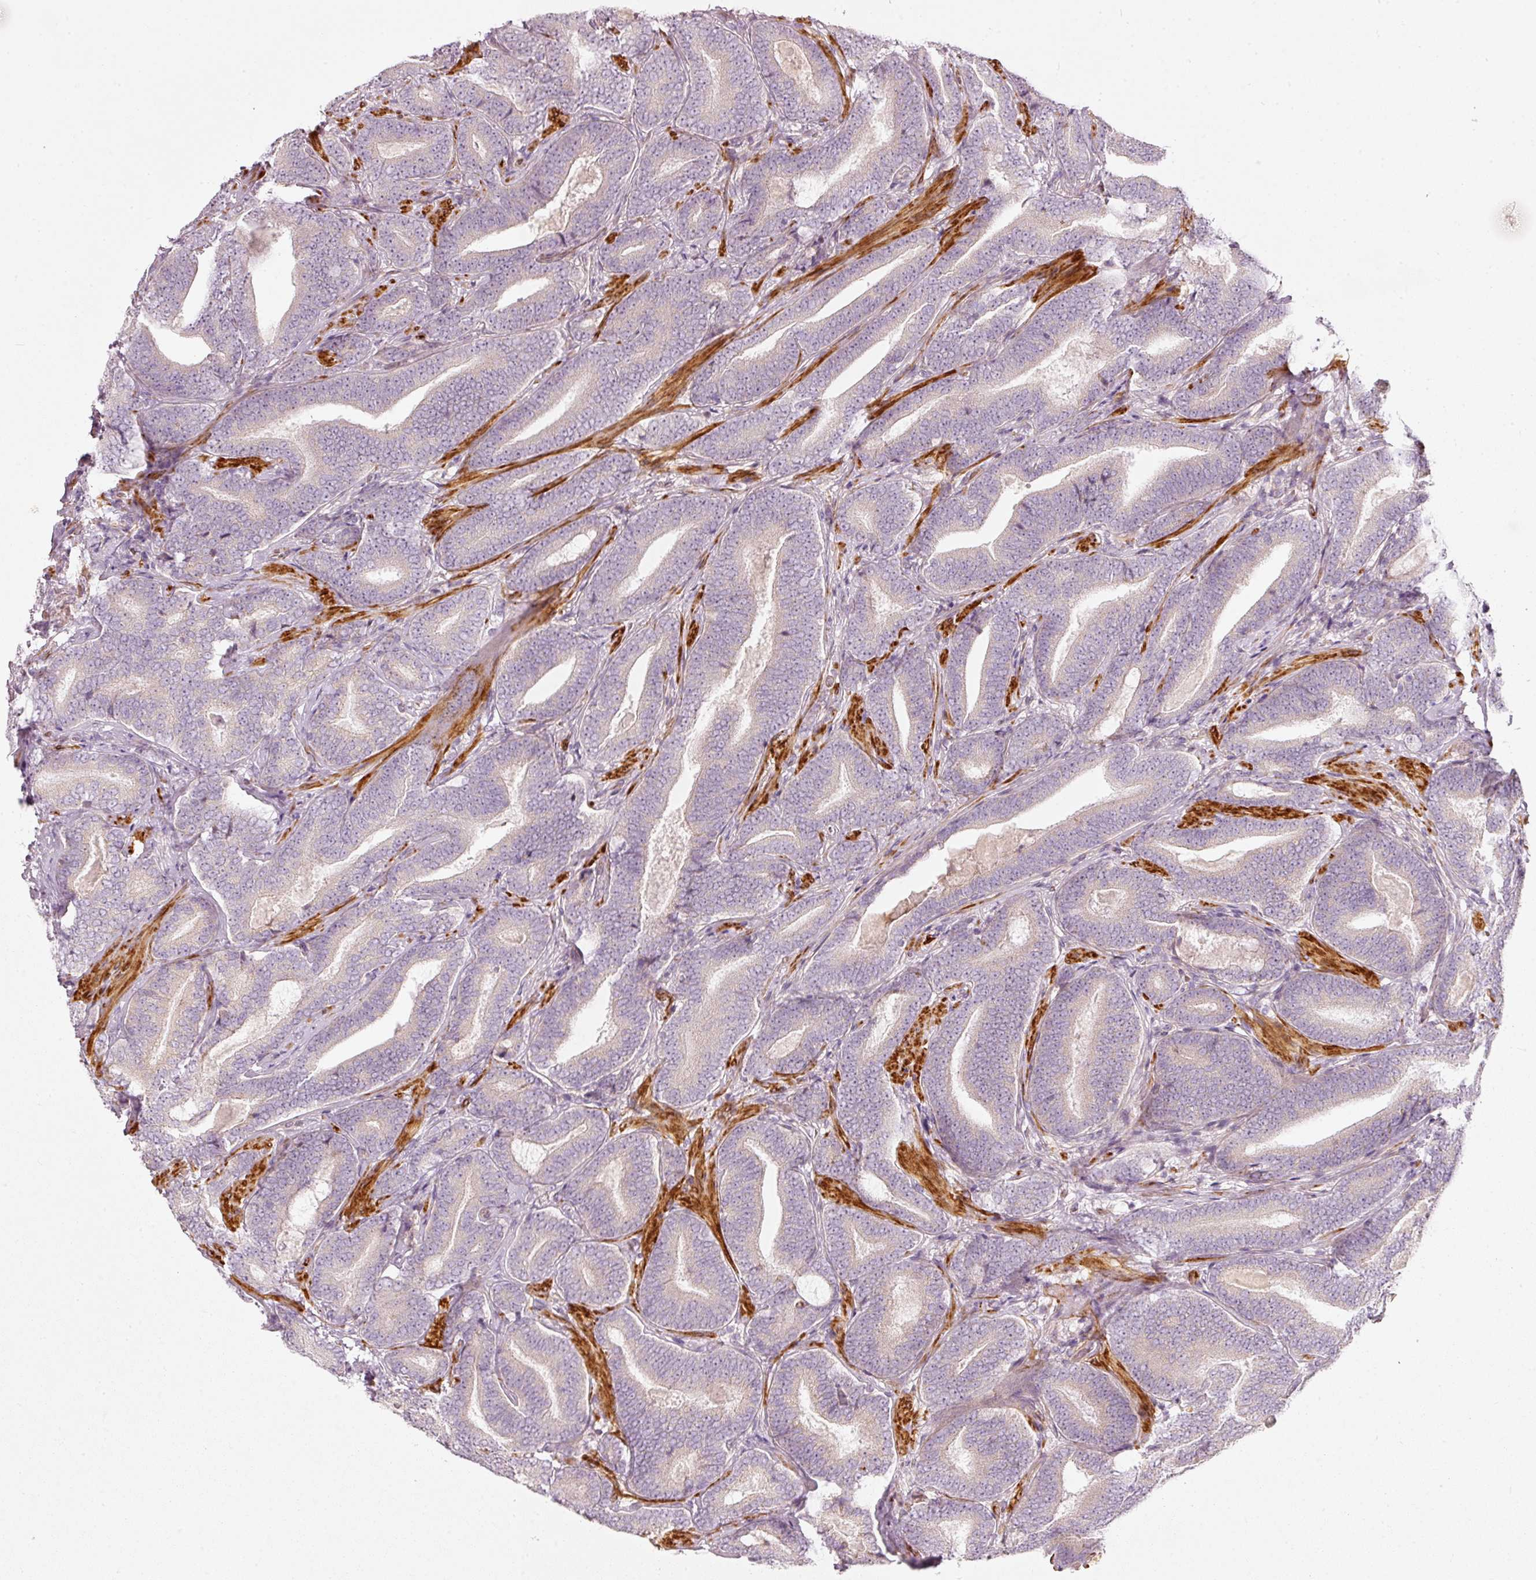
{"staining": {"intensity": "negative", "quantity": "none", "location": "none"}, "tissue": "prostate cancer", "cell_type": "Tumor cells", "image_type": "cancer", "snomed": [{"axis": "morphology", "description": "Adenocarcinoma, Low grade"}, {"axis": "topography", "description": "Prostate and seminal vesicle, NOS"}], "caption": "Immunohistochemical staining of human prostate cancer demonstrates no significant positivity in tumor cells.", "gene": "KCNQ1", "patient": {"sex": "male", "age": 61}}